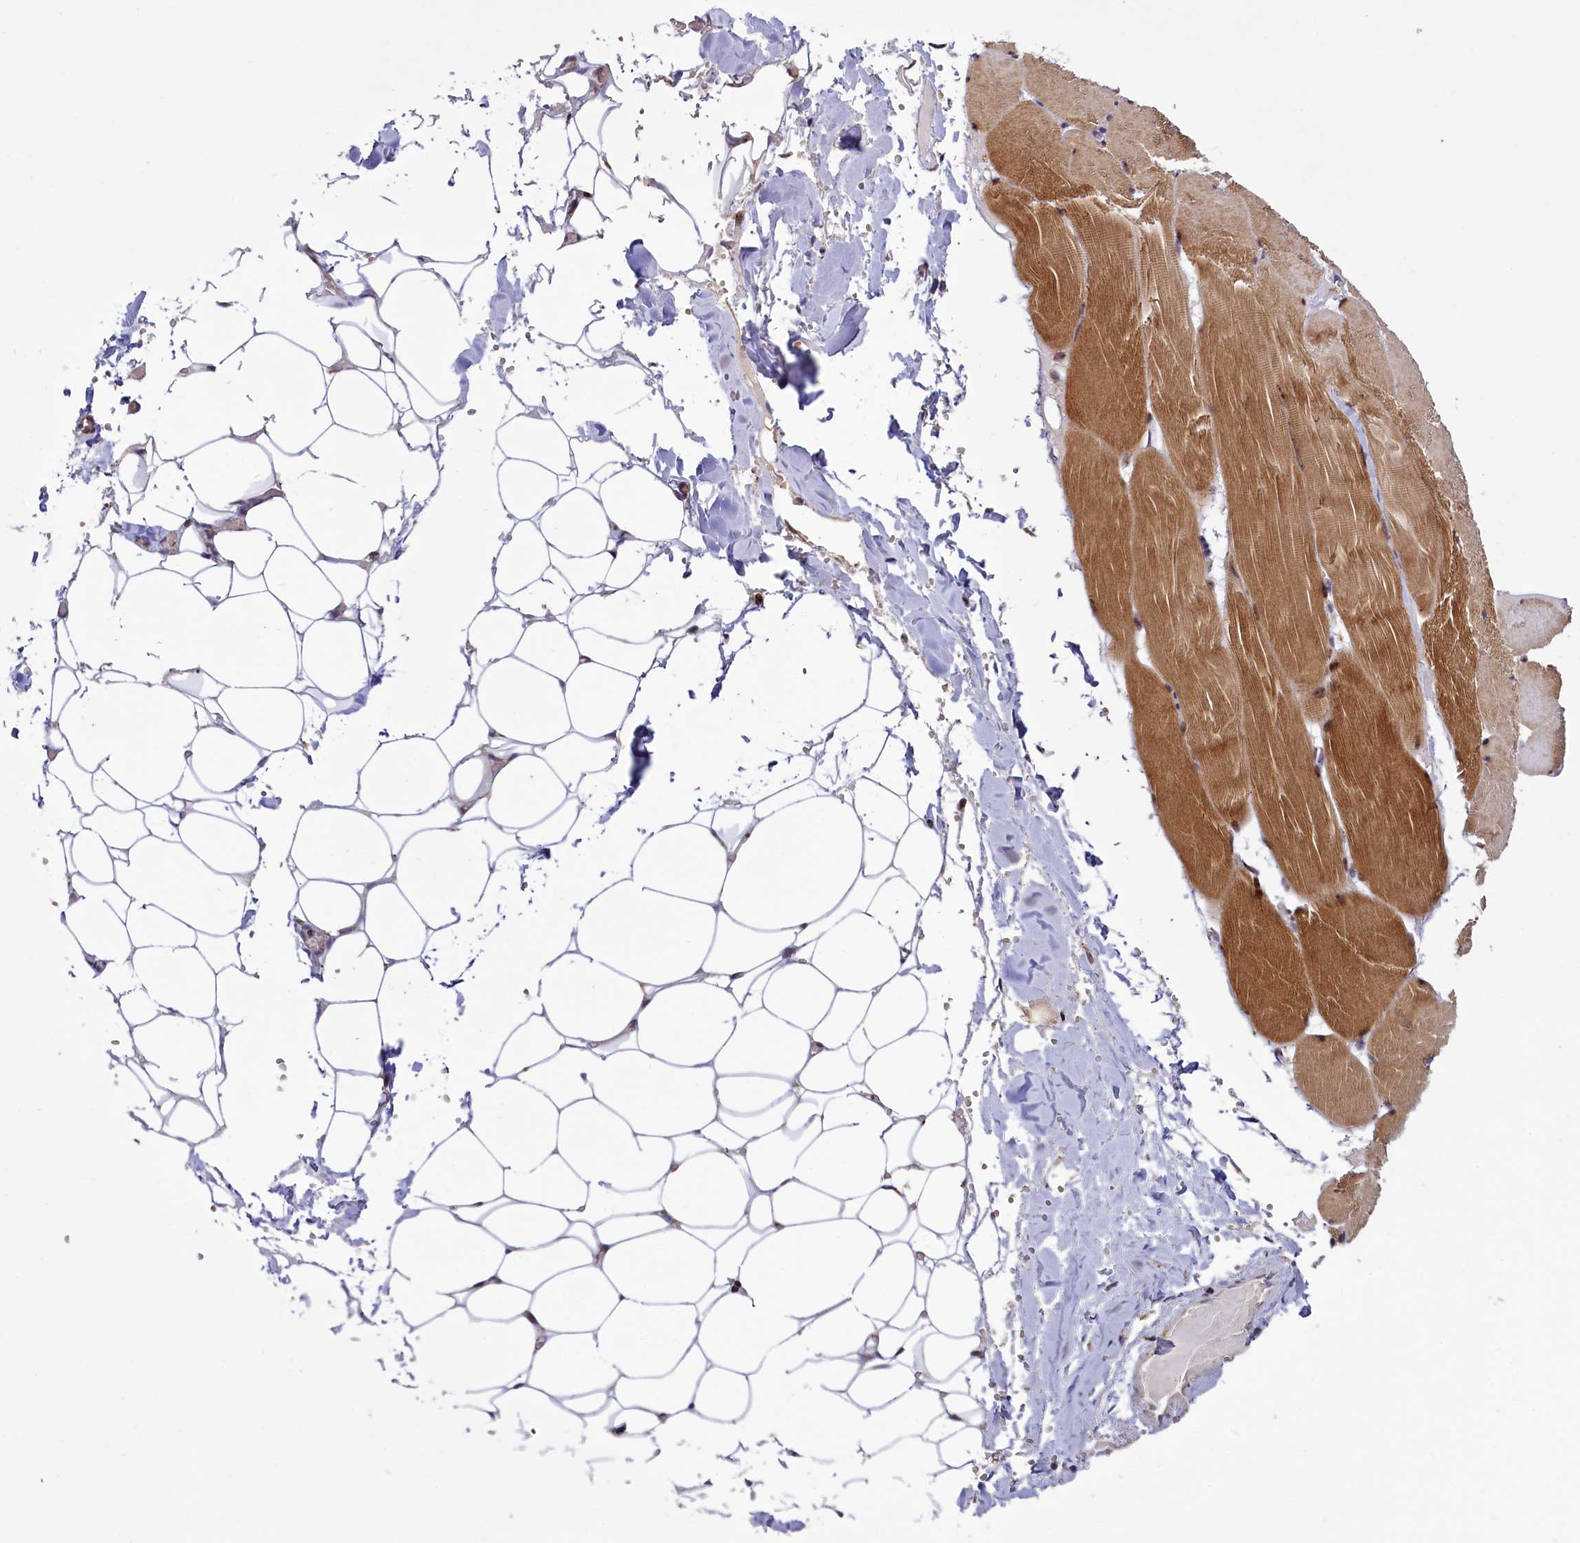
{"staining": {"intensity": "negative", "quantity": "none", "location": "none"}, "tissue": "adipose tissue", "cell_type": "Adipocytes", "image_type": "normal", "snomed": [{"axis": "morphology", "description": "Normal tissue, NOS"}, {"axis": "topography", "description": "Skeletal muscle"}, {"axis": "topography", "description": "Peripheral nerve tissue"}], "caption": "DAB immunohistochemical staining of unremarkable adipose tissue displays no significant staining in adipocytes. (Stains: DAB immunohistochemistry with hematoxylin counter stain, Microscopy: brightfield microscopy at high magnification).", "gene": "DYNC2H1", "patient": {"sex": "female", "age": 55}}